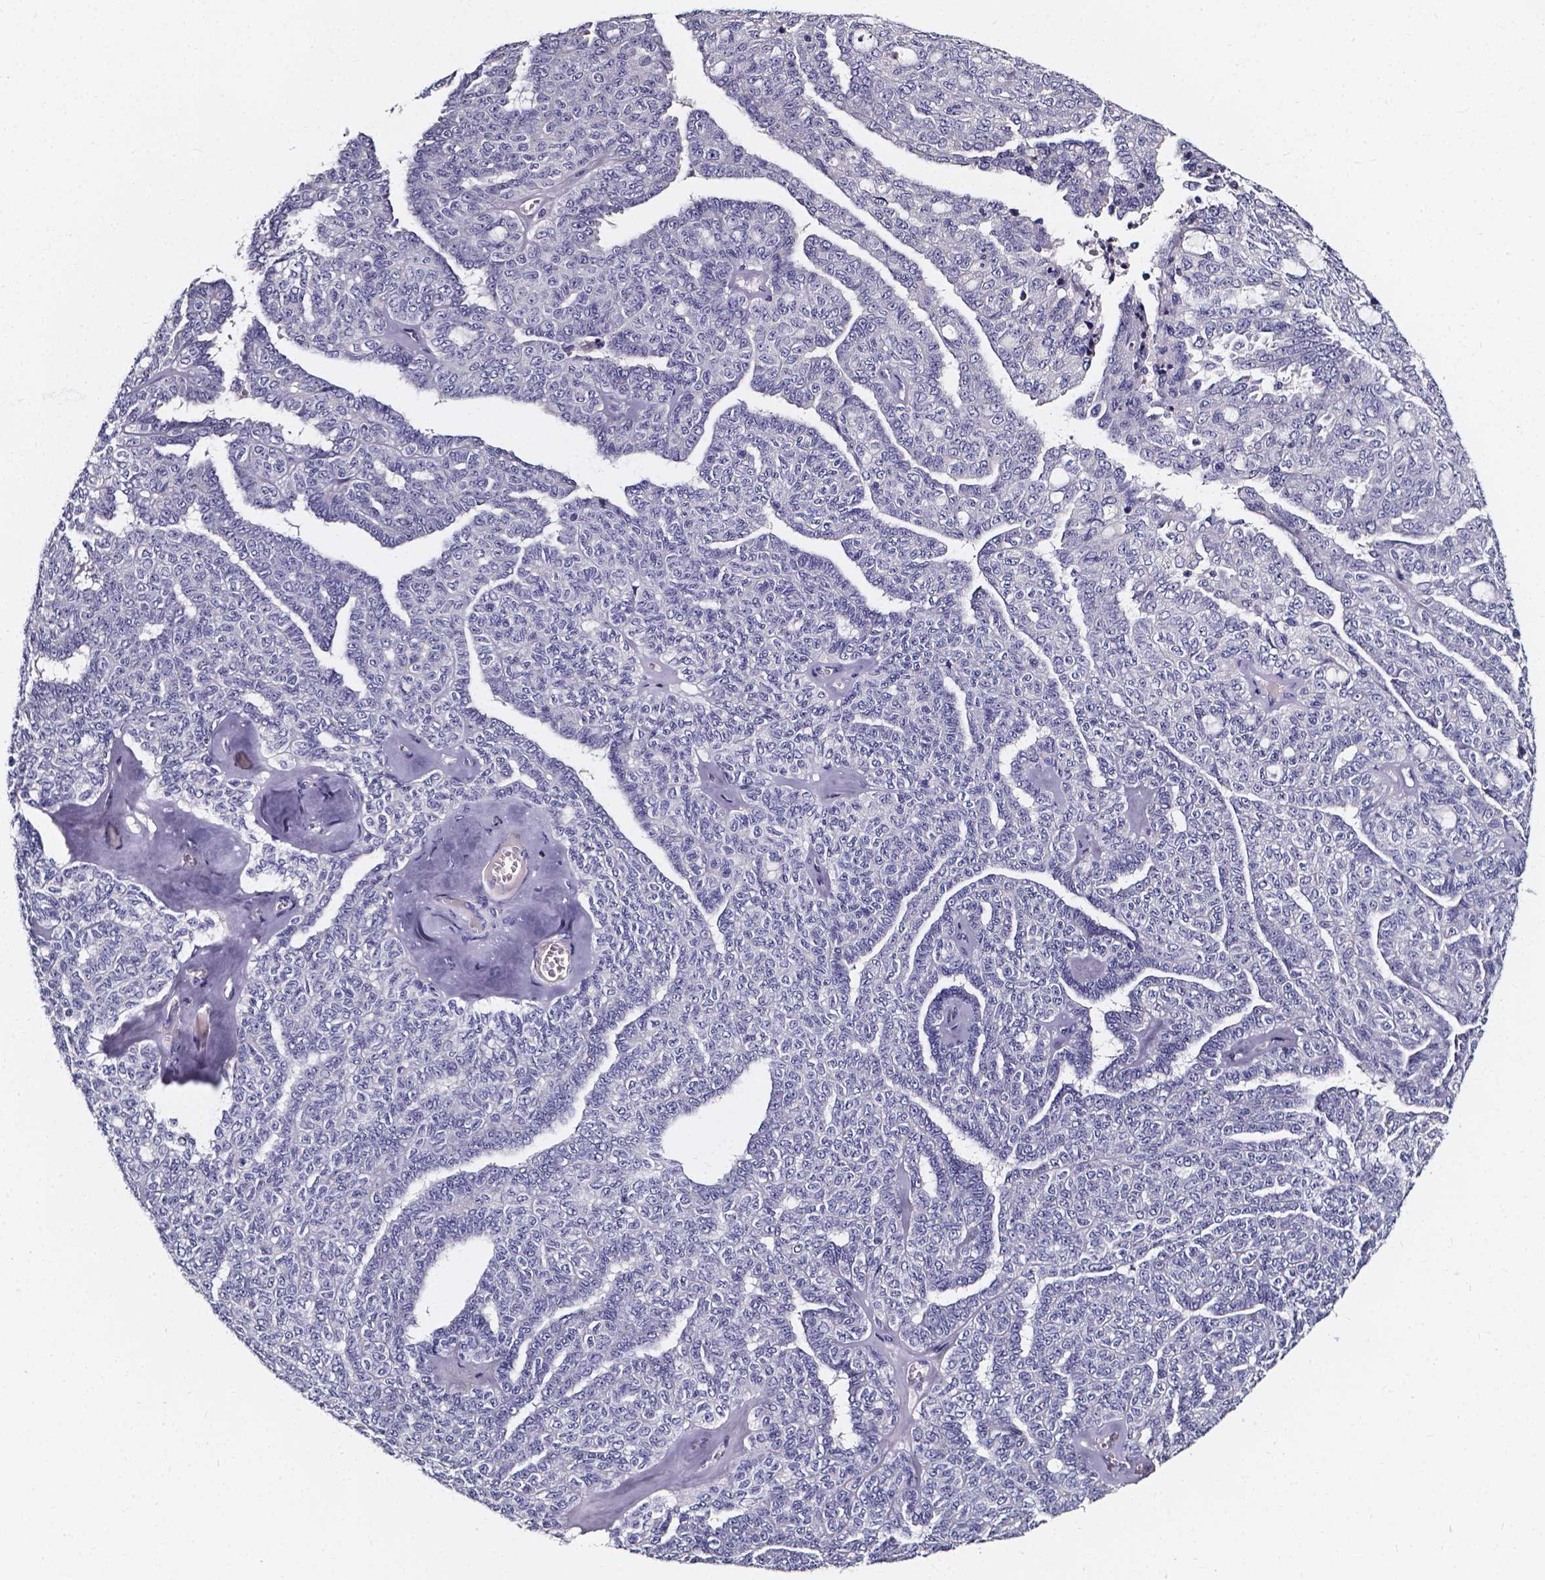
{"staining": {"intensity": "negative", "quantity": "none", "location": "none"}, "tissue": "ovarian cancer", "cell_type": "Tumor cells", "image_type": "cancer", "snomed": [{"axis": "morphology", "description": "Cystadenocarcinoma, serous, NOS"}, {"axis": "topography", "description": "Ovary"}], "caption": "IHC photomicrograph of neoplastic tissue: human ovarian cancer (serous cystadenocarcinoma) stained with DAB displays no significant protein staining in tumor cells.", "gene": "CACNG8", "patient": {"sex": "female", "age": 71}}